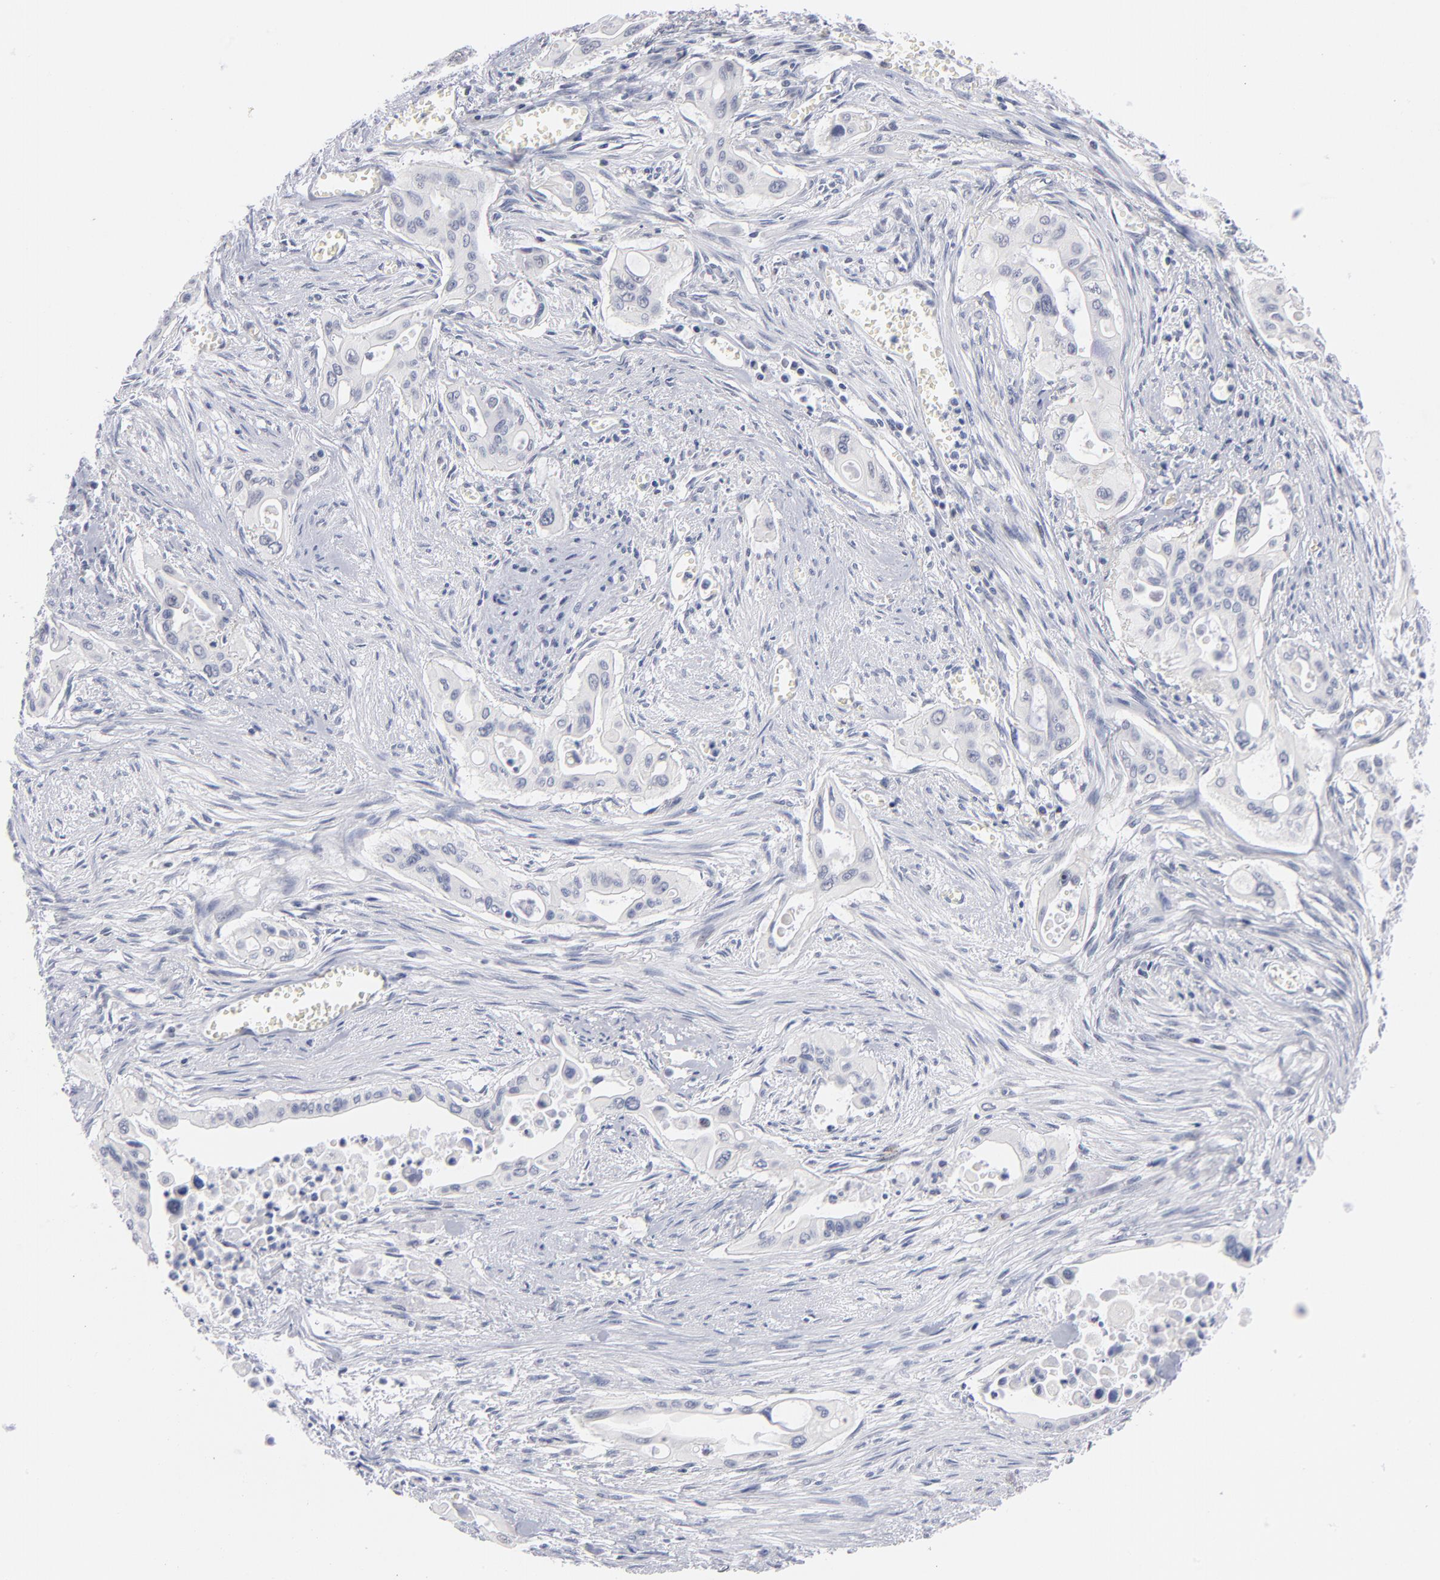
{"staining": {"intensity": "negative", "quantity": "none", "location": "none"}, "tissue": "pancreatic cancer", "cell_type": "Tumor cells", "image_type": "cancer", "snomed": [{"axis": "morphology", "description": "Adenocarcinoma, NOS"}, {"axis": "topography", "description": "Pancreas"}], "caption": "There is no significant staining in tumor cells of pancreatic cancer (adenocarcinoma).", "gene": "KHNYN", "patient": {"sex": "male", "age": 77}}